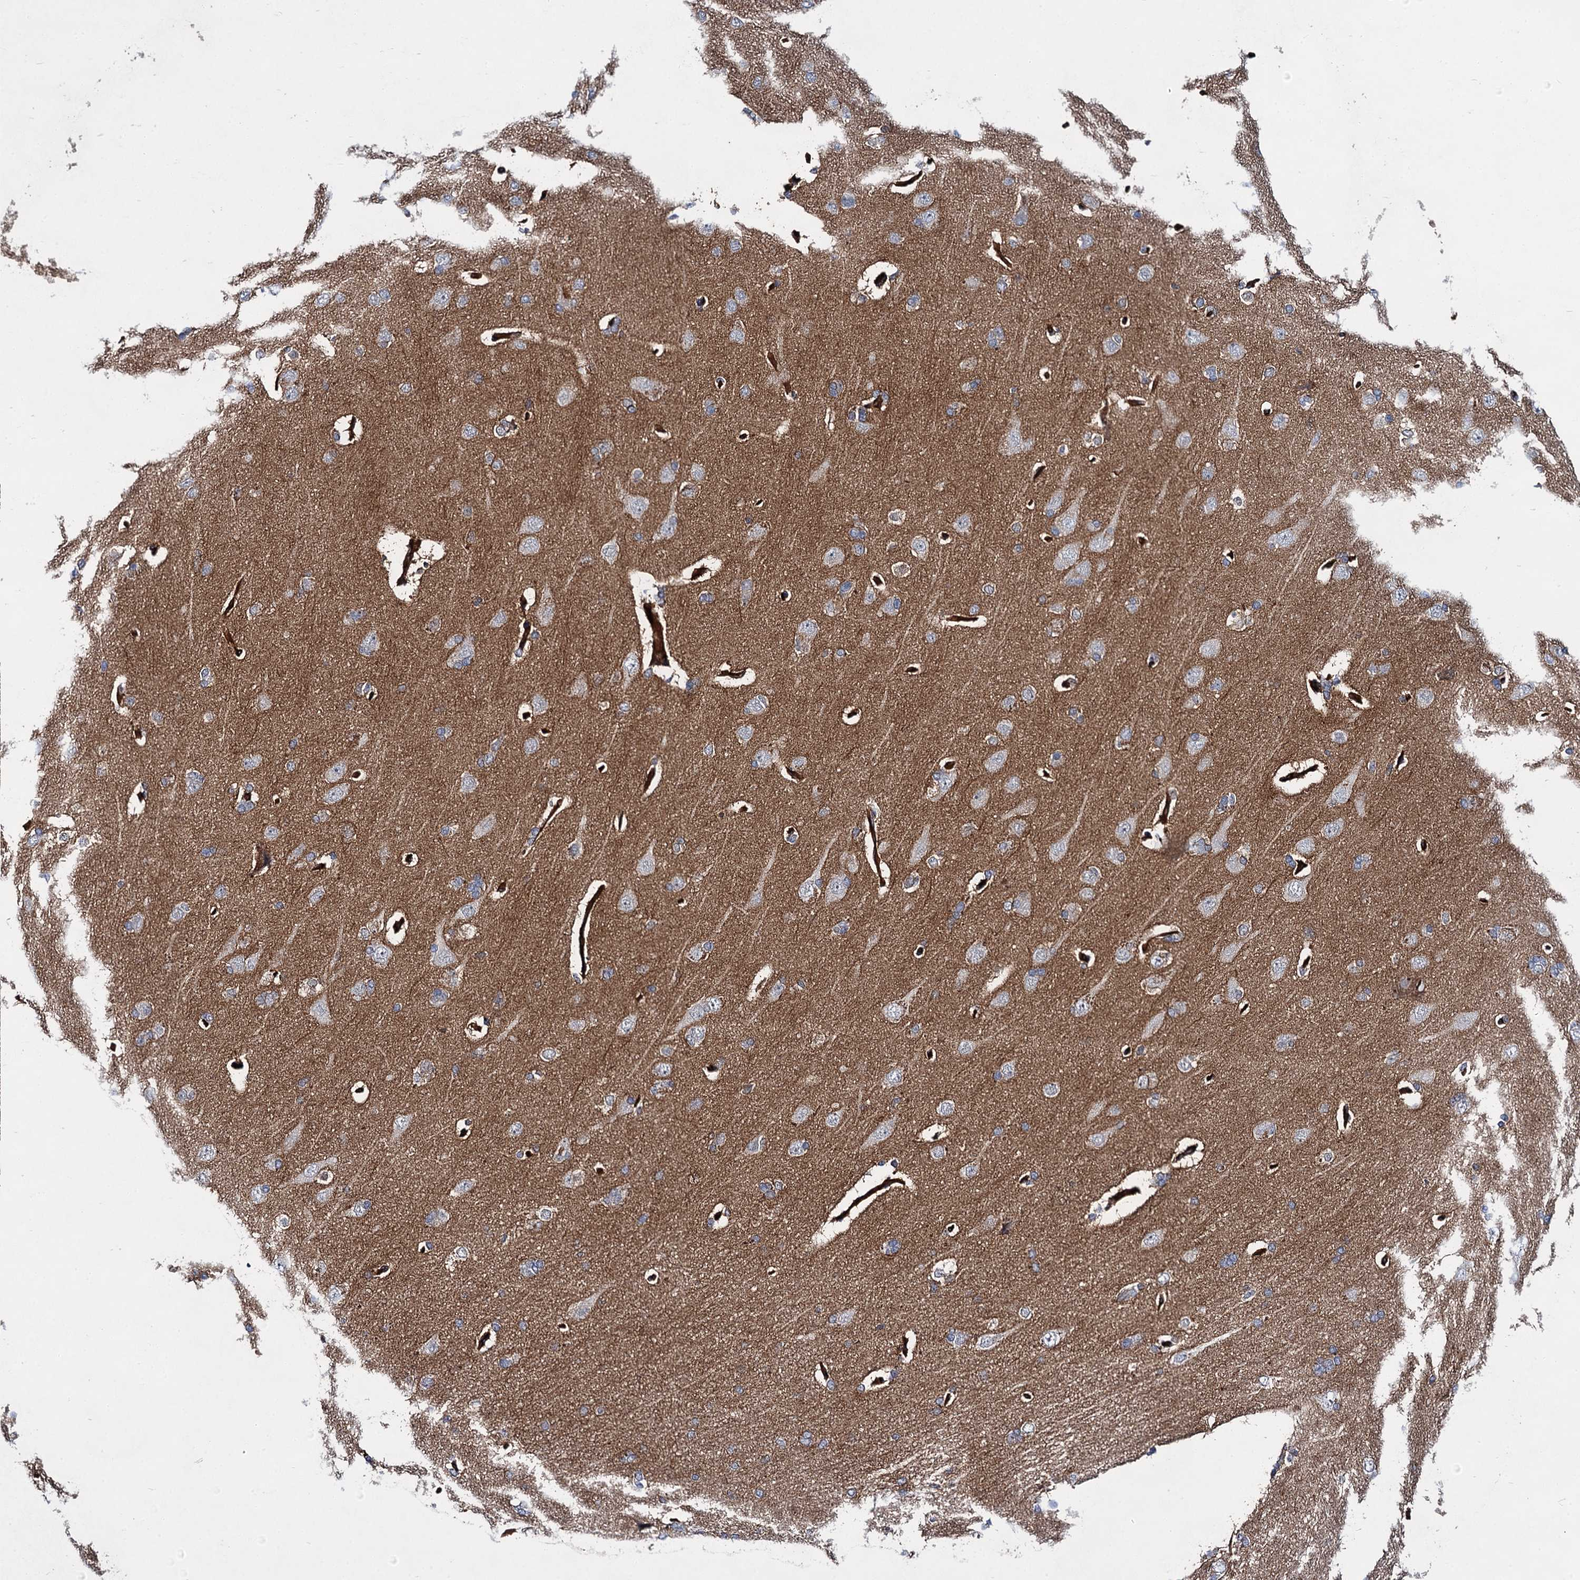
{"staining": {"intensity": "strong", "quantity": ">75%", "location": "cytoplasmic/membranous"}, "tissue": "cerebral cortex", "cell_type": "Endothelial cells", "image_type": "normal", "snomed": [{"axis": "morphology", "description": "Normal tissue, NOS"}, {"axis": "topography", "description": "Cerebral cortex"}], "caption": "The micrograph exhibits a brown stain indicating the presence of a protein in the cytoplasmic/membranous of endothelial cells in cerebral cortex.", "gene": "ABLIM1", "patient": {"sex": "male", "age": 62}}